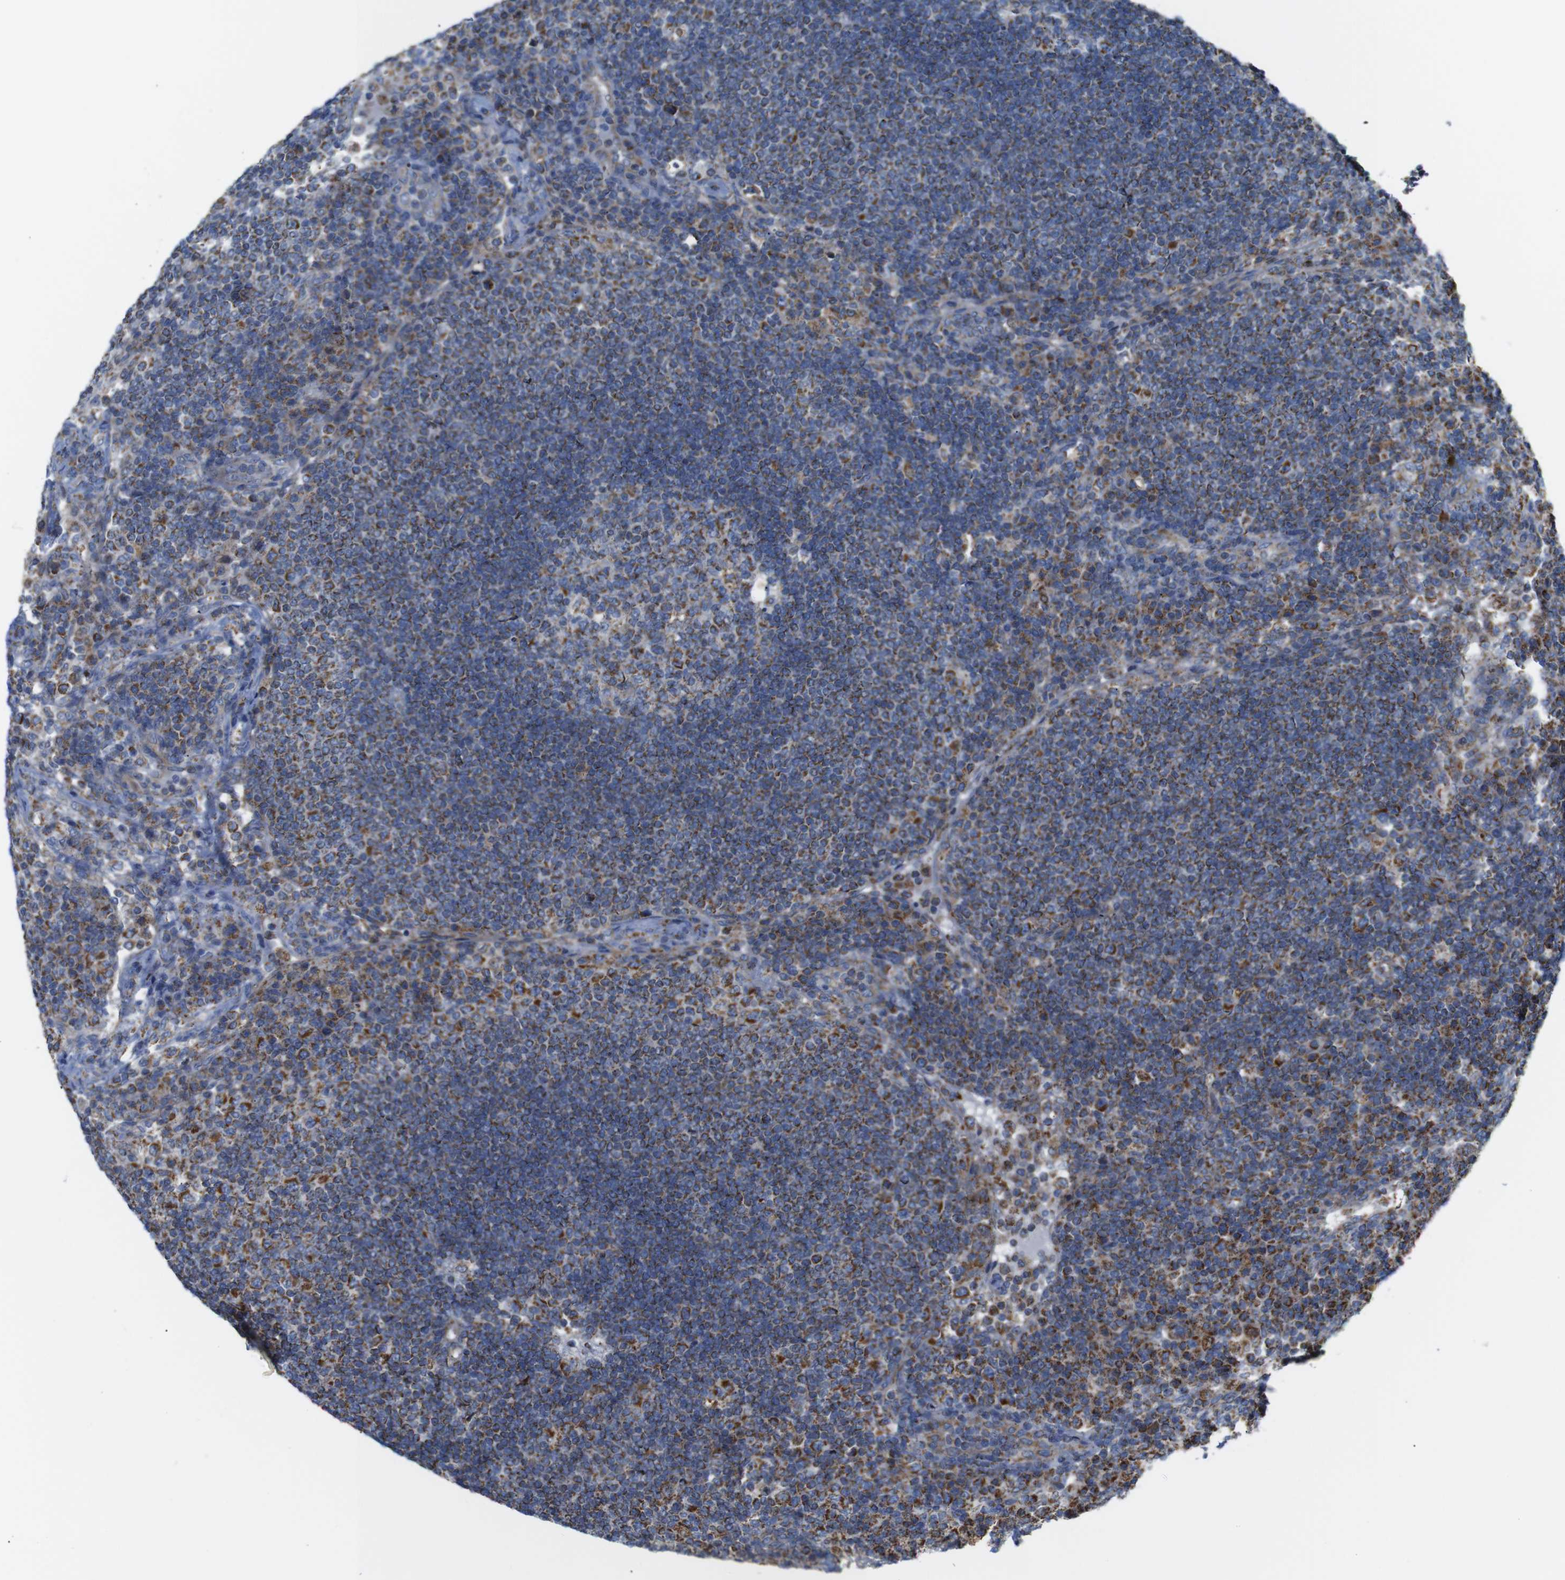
{"staining": {"intensity": "moderate", "quantity": "25%-75%", "location": "cytoplasmic/membranous"}, "tissue": "lymph node", "cell_type": "Germinal center cells", "image_type": "normal", "snomed": [{"axis": "morphology", "description": "Normal tissue, NOS"}, {"axis": "topography", "description": "Lymph node"}], "caption": "A high-resolution photomicrograph shows immunohistochemistry staining of unremarkable lymph node, which shows moderate cytoplasmic/membranous staining in about 25%-75% of germinal center cells.", "gene": "FAM171B", "patient": {"sex": "female", "age": 53}}